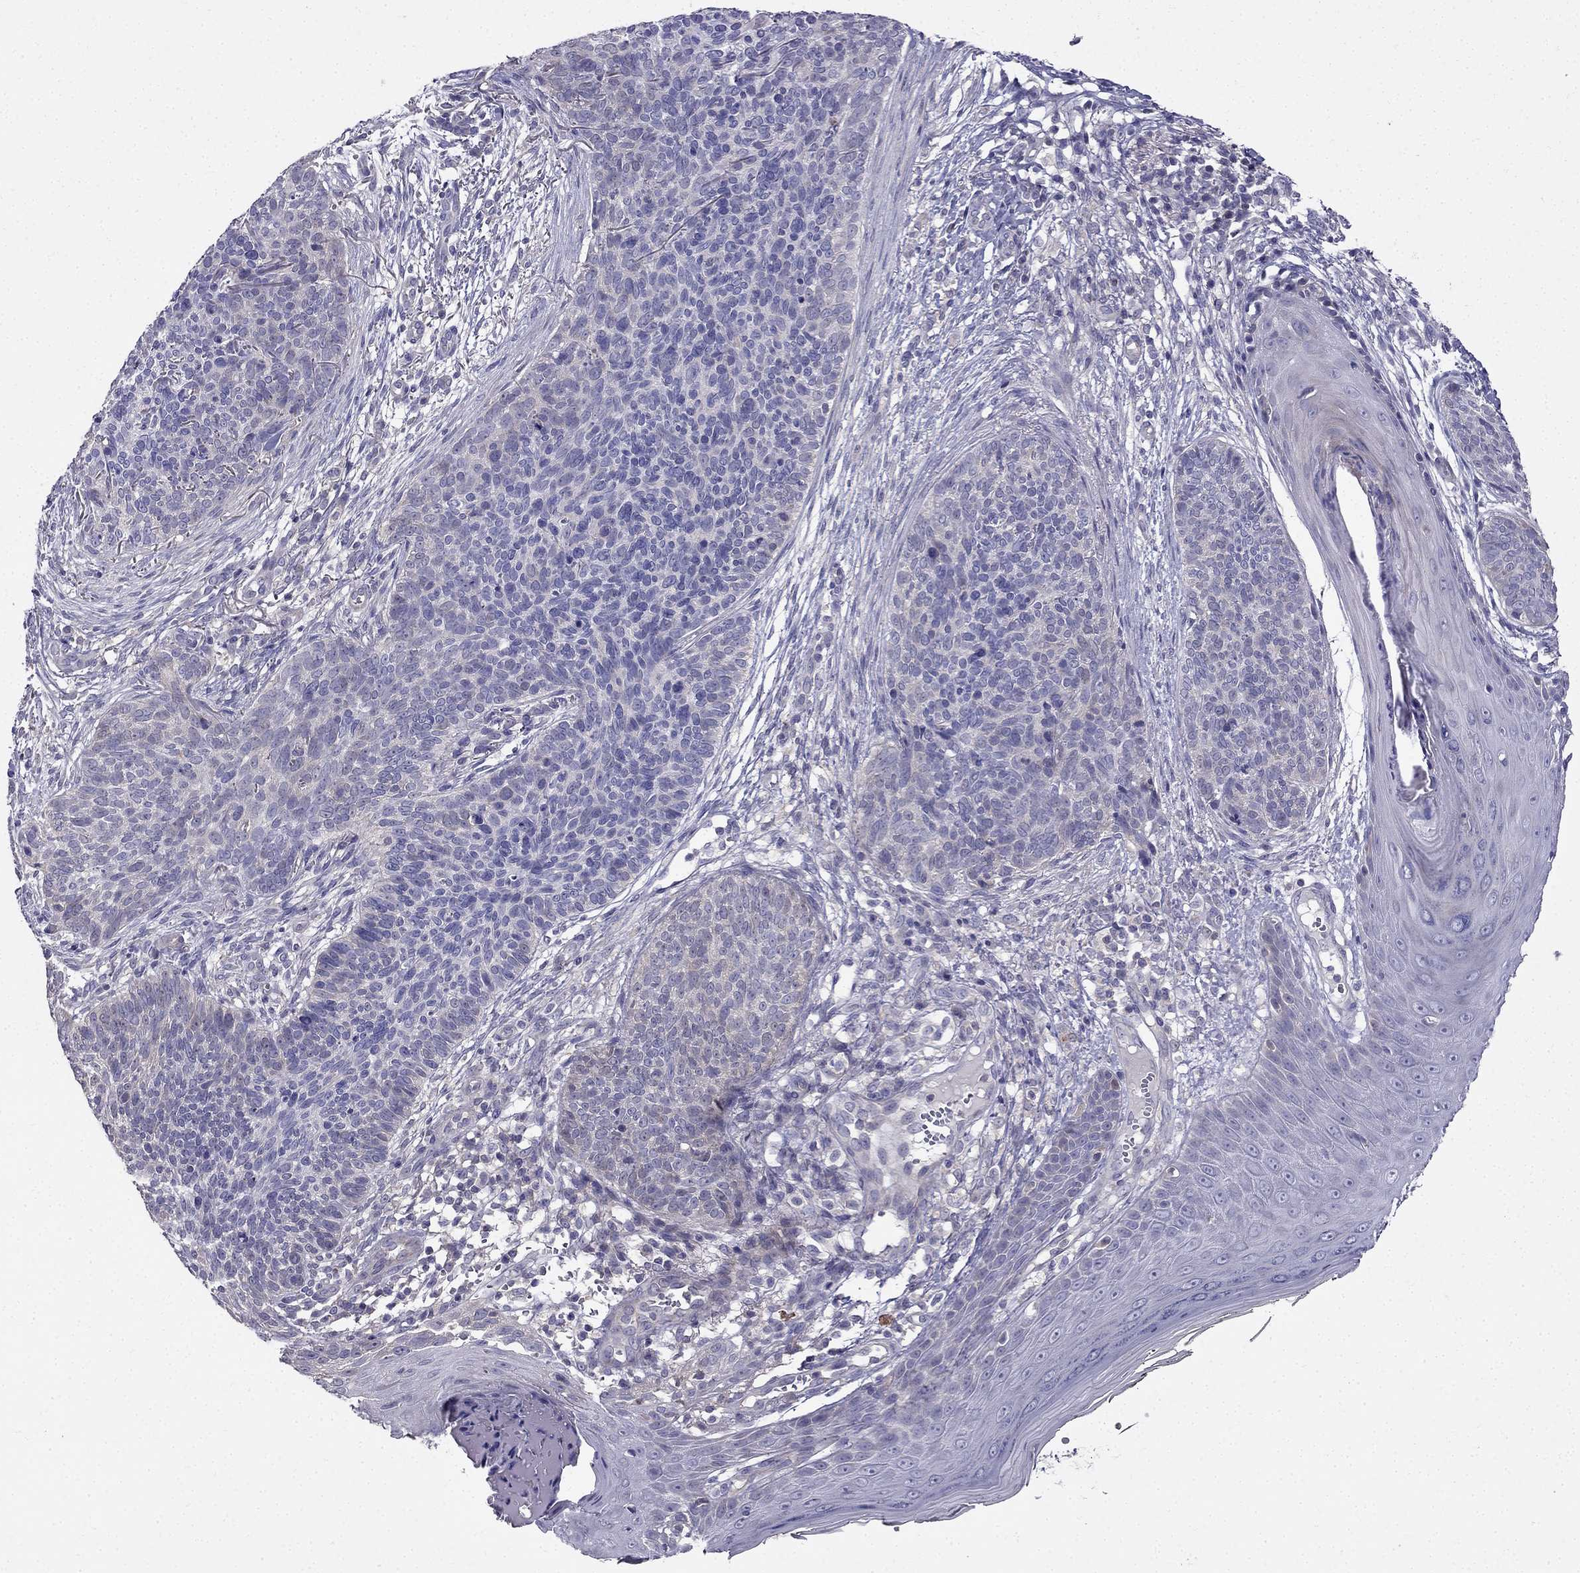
{"staining": {"intensity": "negative", "quantity": "none", "location": "none"}, "tissue": "skin cancer", "cell_type": "Tumor cells", "image_type": "cancer", "snomed": [{"axis": "morphology", "description": "Basal cell carcinoma"}, {"axis": "topography", "description": "Skin"}], "caption": "Skin cancer was stained to show a protein in brown. There is no significant staining in tumor cells.", "gene": "AS3MT", "patient": {"sex": "male", "age": 64}}